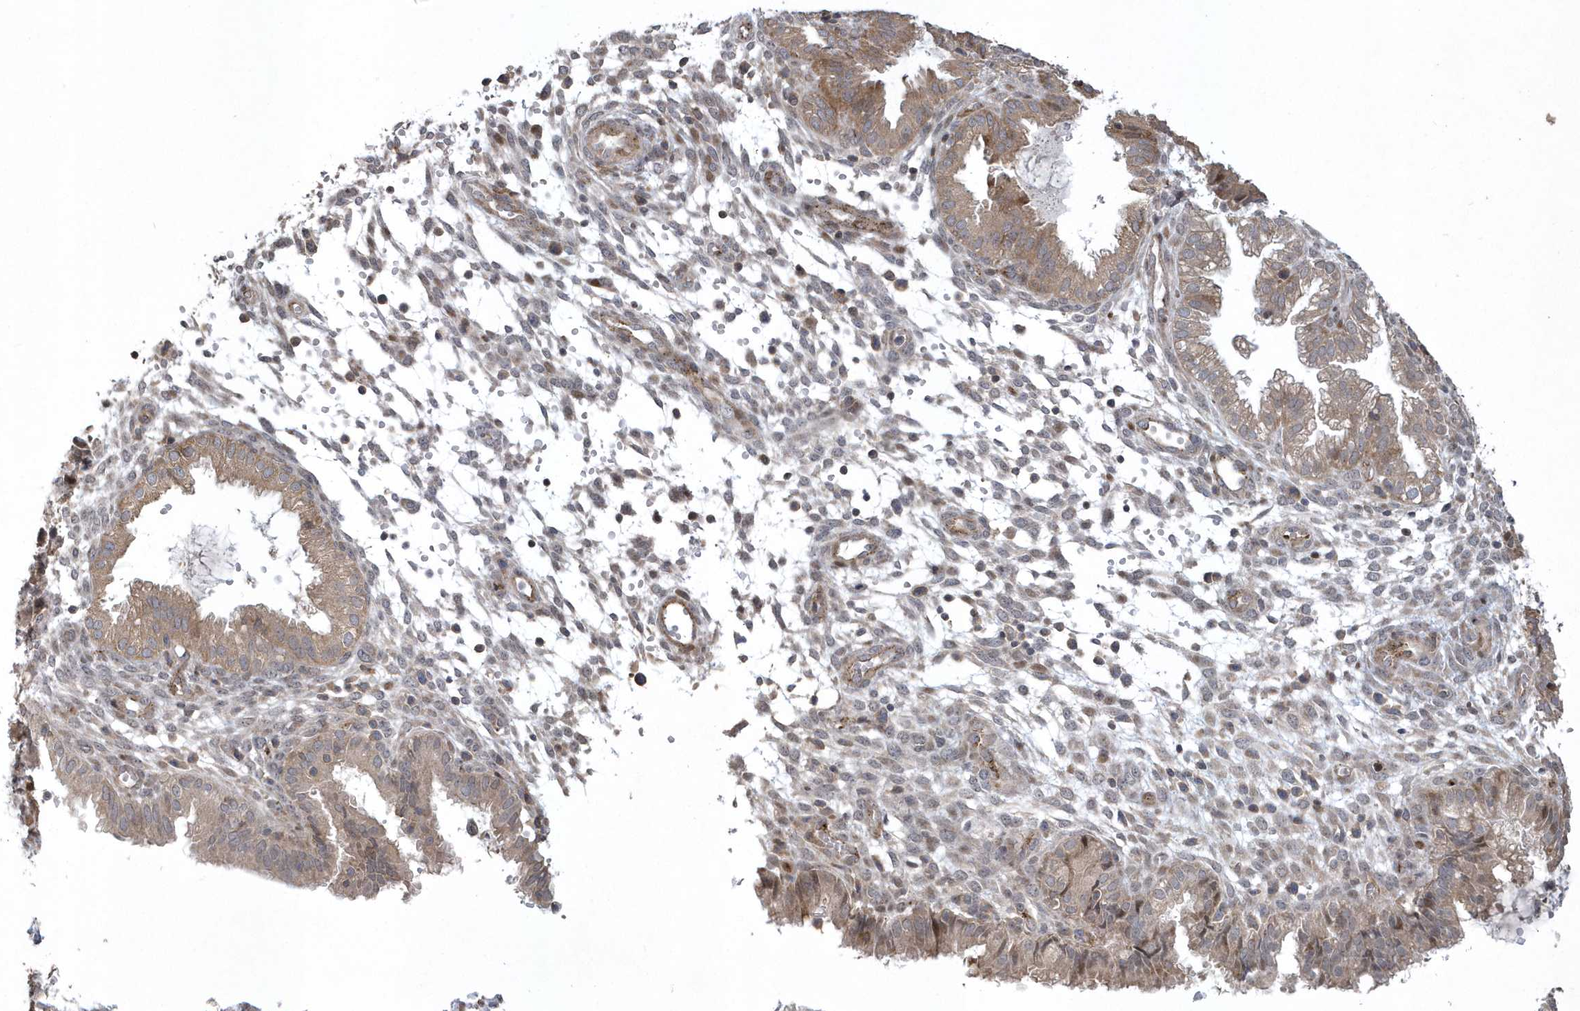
{"staining": {"intensity": "weak", "quantity": "<25%", "location": "cytoplasmic/membranous"}, "tissue": "endometrium", "cell_type": "Cells in endometrial stroma", "image_type": "normal", "snomed": [{"axis": "morphology", "description": "Normal tissue, NOS"}, {"axis": "topography", "description": "Endometrium"}], "caption": "There is no significant expression in cells in endometrial stroma of endometrium. The staining was performed using DAB (3,3'-diaminobenzidine) to visualize the protein expression in brown, while the nuclei were stained in blue with hematoxylin (Magnification: 20x).", "gene": "N4BP2", "patient": {"sex": "female", "age": 33}}